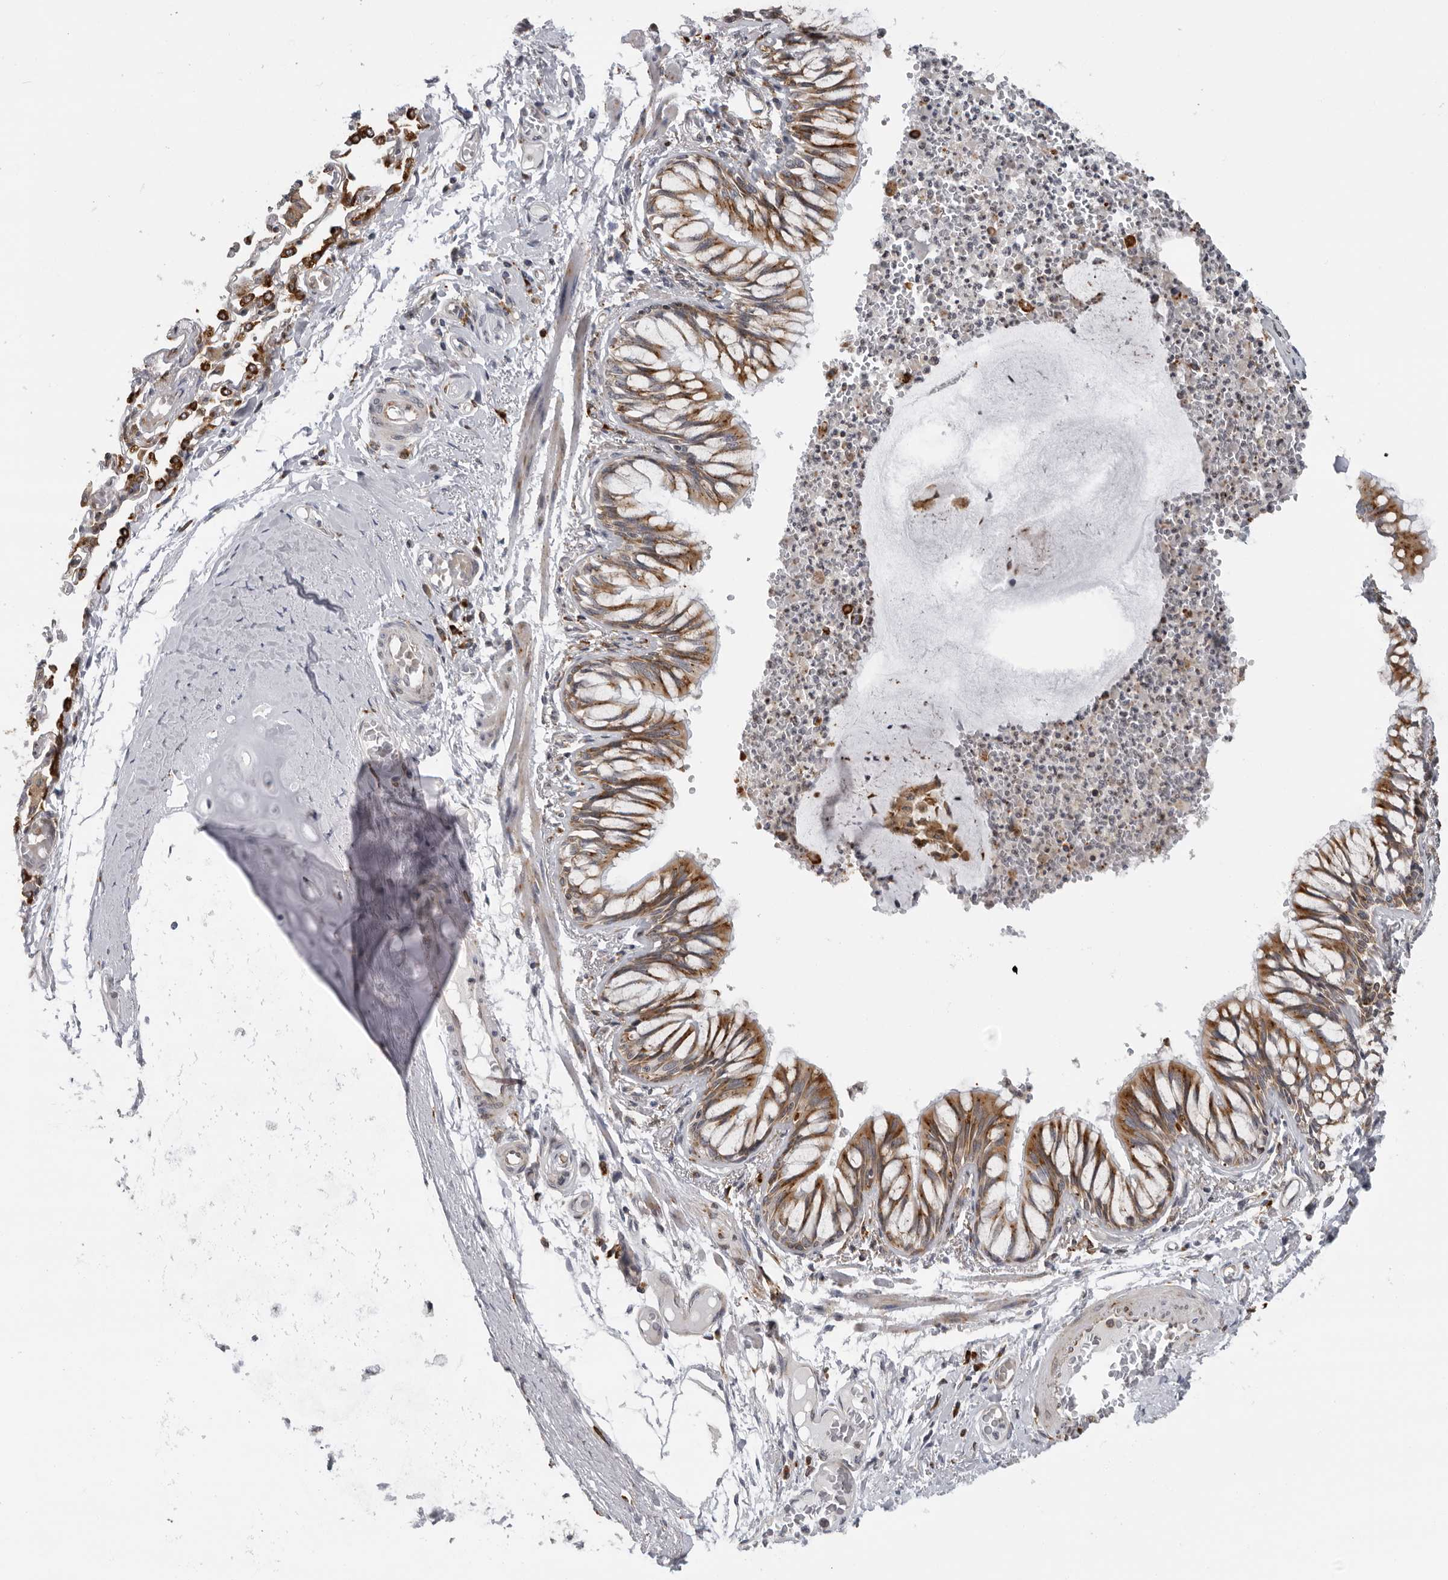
{"staining": {"intensity": "strong", "quantity": ">75%", "location": "cytoplasmic/membranous"}, "tissue": "bronchus", "cell_type": "Respiratory epithelial cells", "image_type": "normal", "snomed": [{"axis": "morphology", "description": "Normal tissue, NOS"}, {"axis": "topography", "description": "Cartilage tissue"}, {"axis": "topography", "description": "Bronchus"}, {"axis": "topography", "description": "Lung"}], "caption": "Respiratory epithelial cells show high levels of strong cytoplasmic/membranous staining in about >75% of cells in unremarkable bronchus. (Brightfield microscopy of DAB IHC at high magnification).", "gene": "ALPK2", "patient": {"sex": "female", "age": 49}}